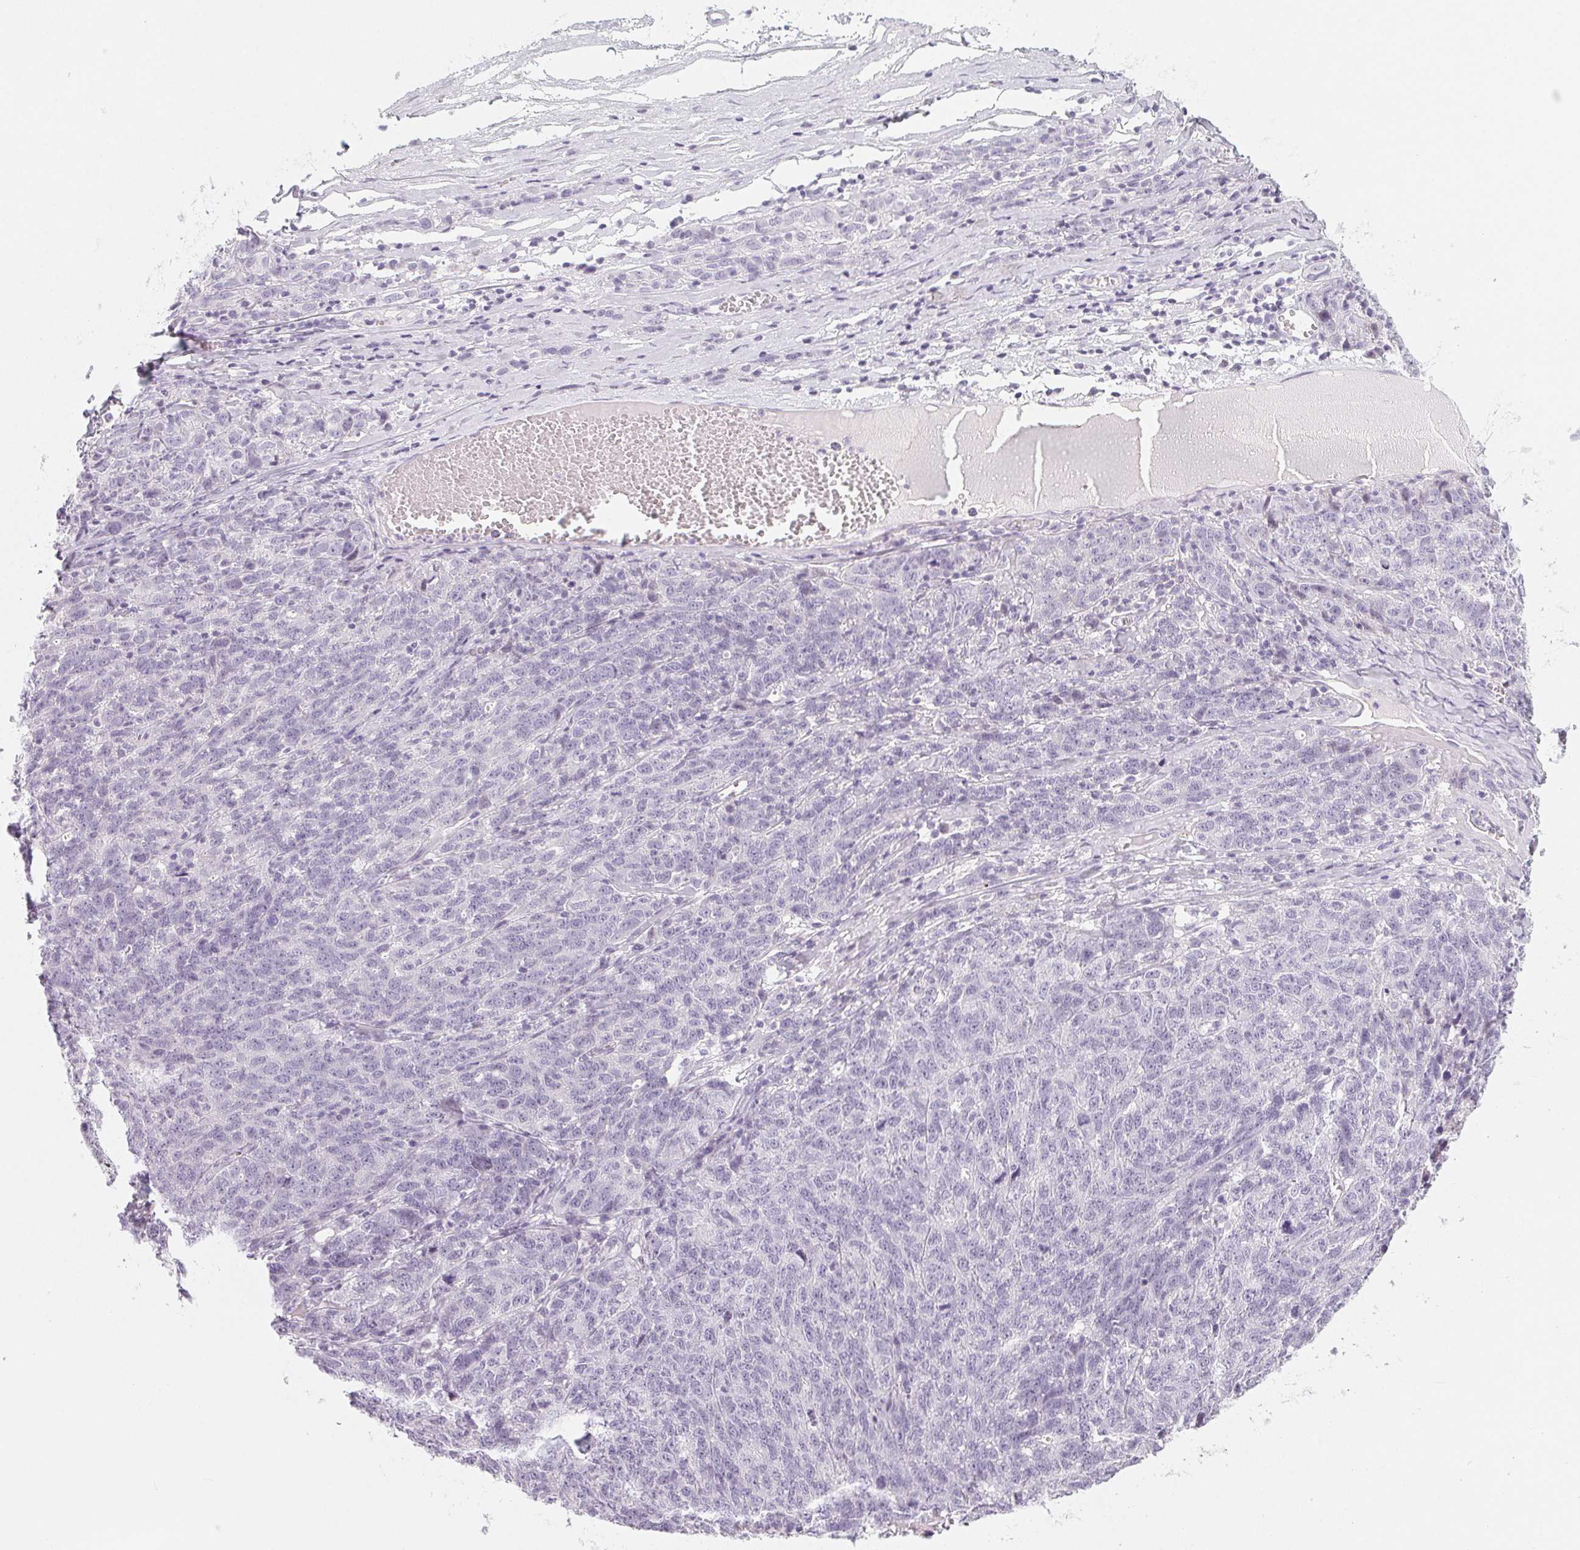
{"staining": {"intensity": "negative", "quantity": "none", "location": "none"}, "tissue": "ovarian cancer", "cell_type": "Tumor cells", "image_type": "cancer", "snomed": [{"axis": "morphology", "description": "Cystadenocarcinoma, serous, NOS"}, {"axis": "topography", "description": "Ovary"}], "caption": "Immunohistochemistry (IHC) histopathology image of human ovarian serous cystadenocarcinoma stained for a protein (brown), which exhibits no expression in tumor cells.", "gene": "SH3GL2", "patient": {"sex": "female", "age": 71}}